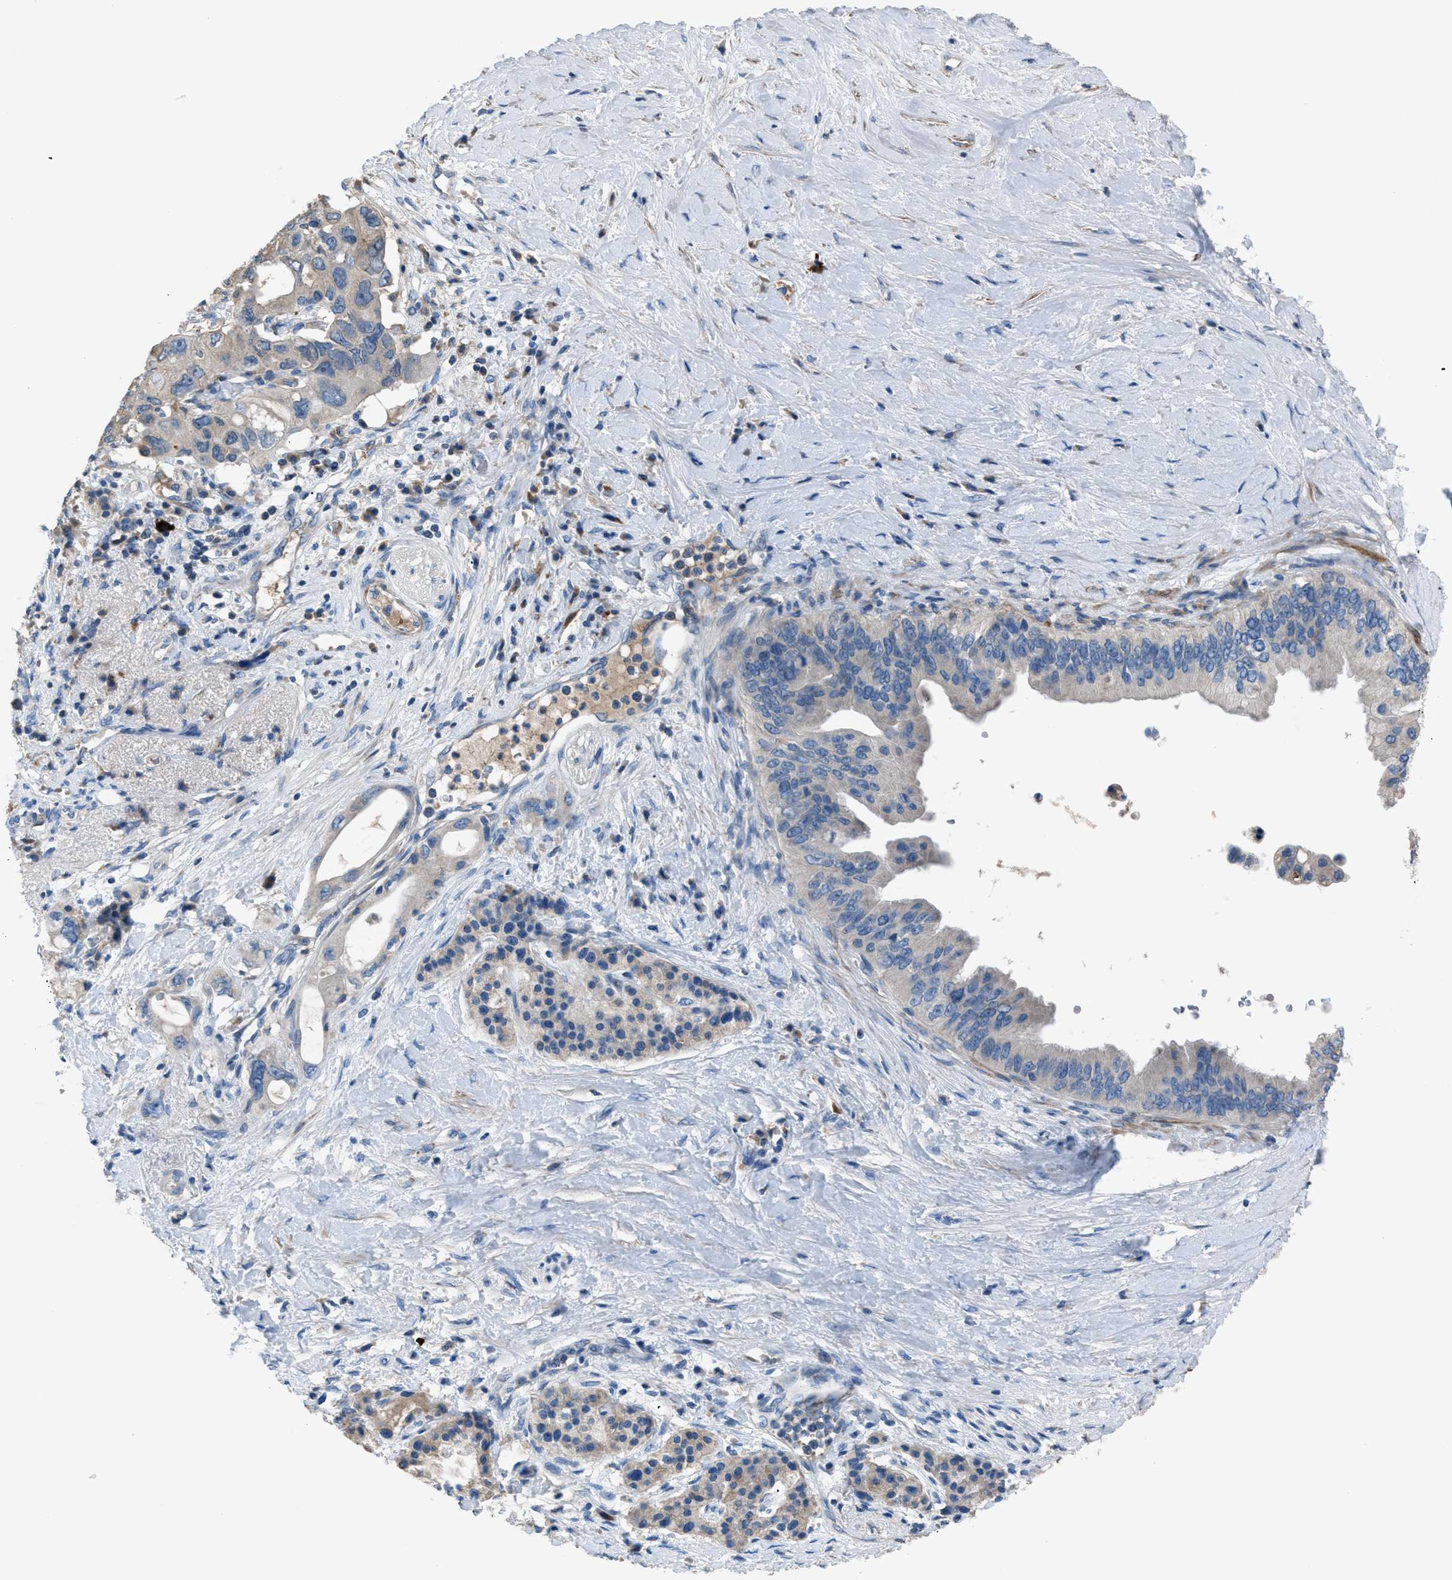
{"staining": {"intensity": "negative", "quantity": "none", "location": "none"}, "tissue": "pancreatic cancer", "cell_type": "Tumor cells", "image_type": "cancer", "snomed": [{"axis": "morphology", "description": "Adenocarcinoma, NOS"}, {"axis": "topography", "description": "Pancreas"}], "caption": "This is a micrograph of IHC staining of pancreatic adenocarcinoma, which shows no expression in tumor cells.", "gene": "SGCZ", "patient": {"sex": "female", "age": 56}}